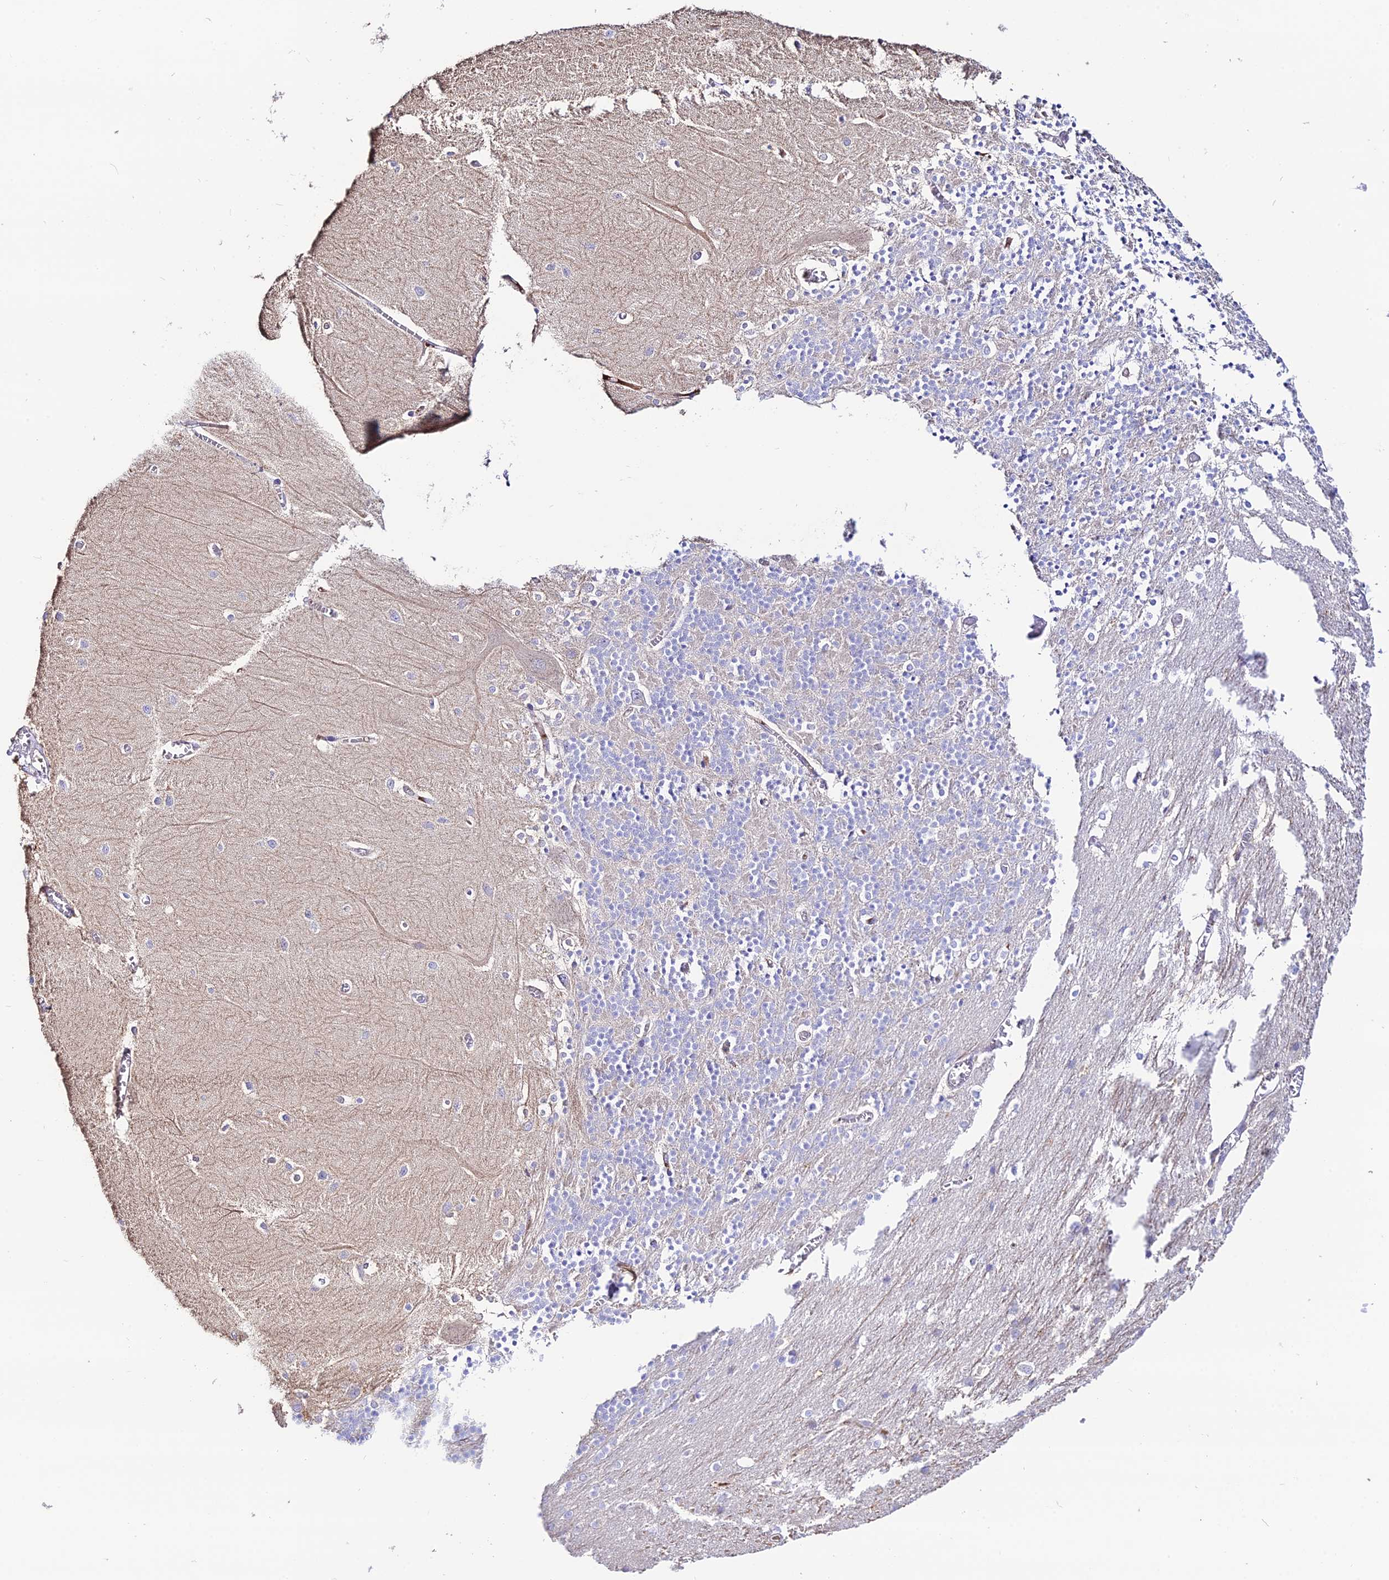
{"staining": {"intensity": "negative", "quantity": "none", "location": "none"}, "tissue": "cerebellum", "cell_type": "Cells in granular layer", "image_type": "normal", "snomed": [{"axis": "morphology", "description": "Normal tissue, NOS"}, {"axis": "topography", "description": "Cerebellum"}], "caption": "A high-resolution histopathology image shows immunohistochemistry staining of normal cerebellum, which demonstrates no significant staining in cells in granular layer. (Brightfield microscopy of DAB IHC at high magnification).", "gene": "NLRP9", "patient": {"sex": "male", "age": 37}}